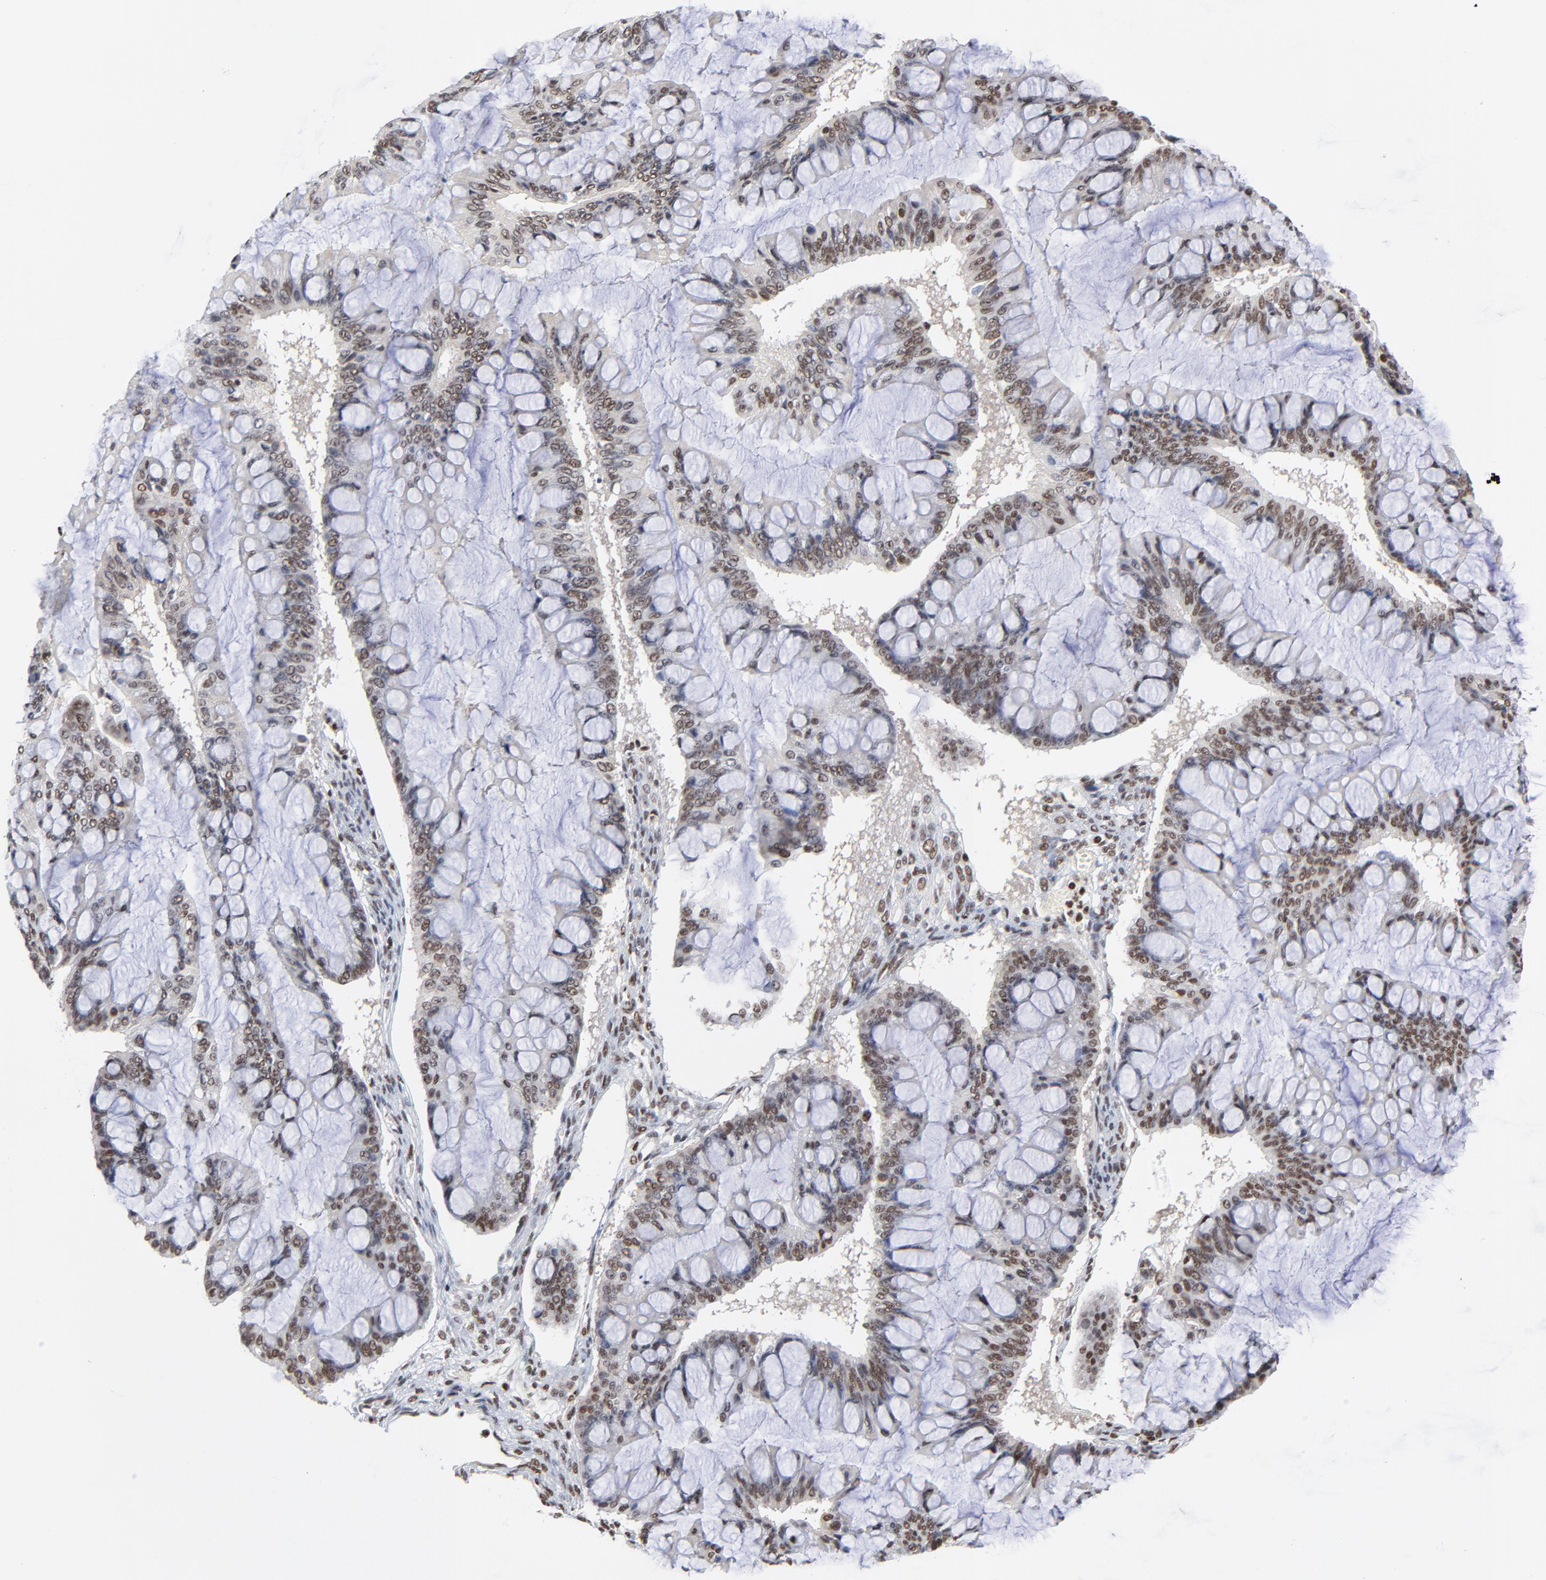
{"staining": {"intensity": "moderate", "quantity": ">75%", "location": "nuclear"}, "tissue": "ovarian cancer", "cell_type": "Tumor cells", "image_type": "cancer", "snomed": [{"axis": "morphology", "description": "Cystadenocarcinoma, mucinous, NOS"}, {"axis": "topography", "description": "Ovary"}], "caption": "Protein expression analysis of ovarian cancer (mucinous cystadenocarcinoma) shows moderate nuclear staining in approximately >75% of tumor cells.", "gene": "CREB1", "patient": {"sex": "female", "age": 73}}